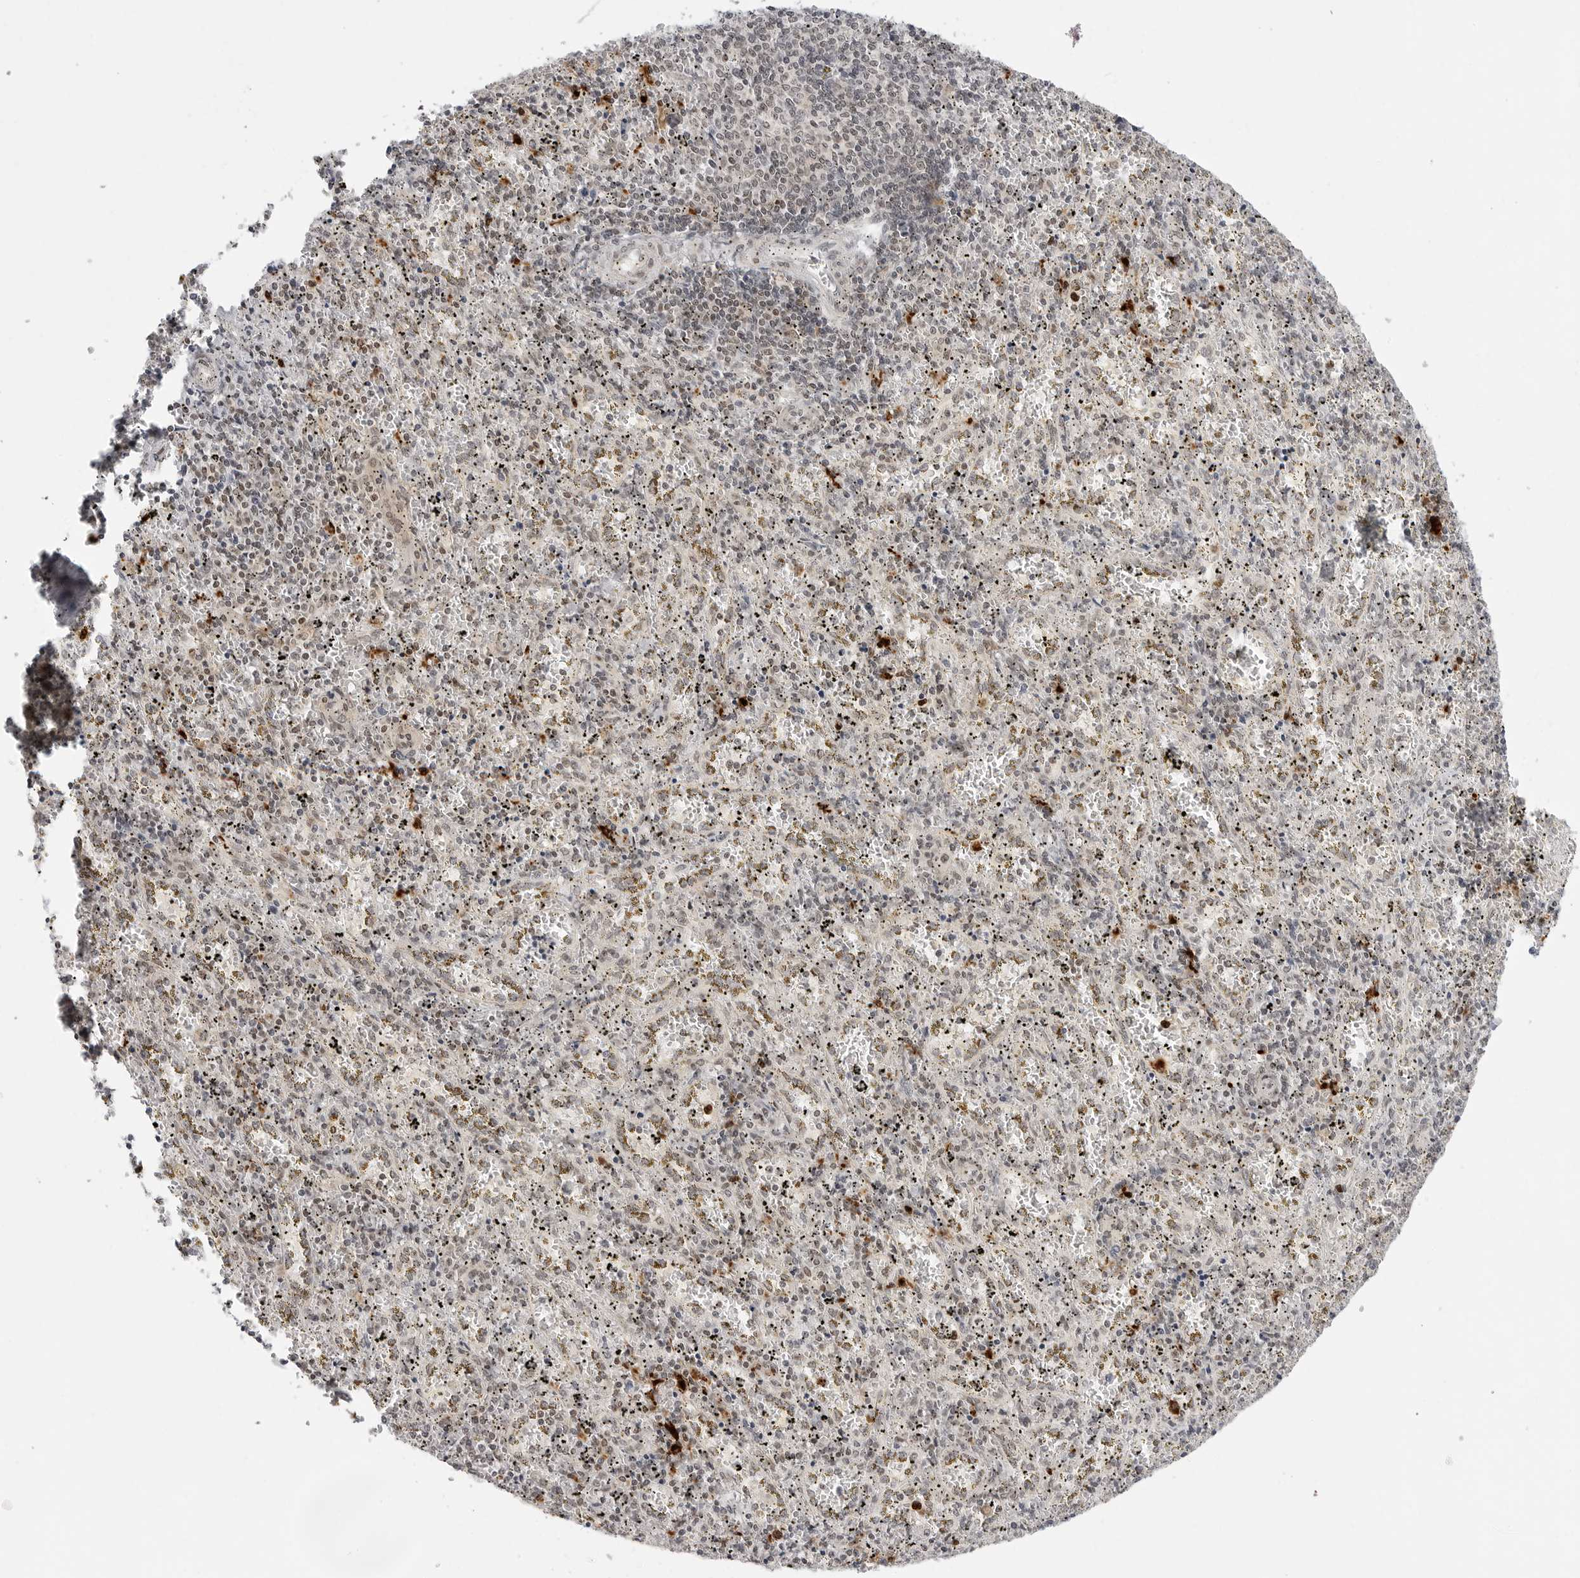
{"staining": {"intensity": "moderate", "quantity": "<25%", "location": "cytoplasmic/membranous,nuclear"}, "tissue": "spleen", "cell_type": "Cells in red pulp", "image_type": "normal", "snomed": [{"axis": "morphology", "description": "Normal tissue, NOS"}, {"axis": "topography", "description": "Spleen"}], "caption": "An immunohistochemistry (IHC) histopathology image of unremarkable tissue is shown. Protein staining in brown highlights moderate cytoplasmic/membranous,nuclear positivity in spleen within cells in red pulp. The staining was performed using DAB (3,3'-diaminobenzidine) to visualize the protein expression in brown, while the nuclei were stained in blue with hematoxylin (Magnification: 20x).", "gene": "PPP2R5C", "patient": {"sex": "male", "age": 11}}